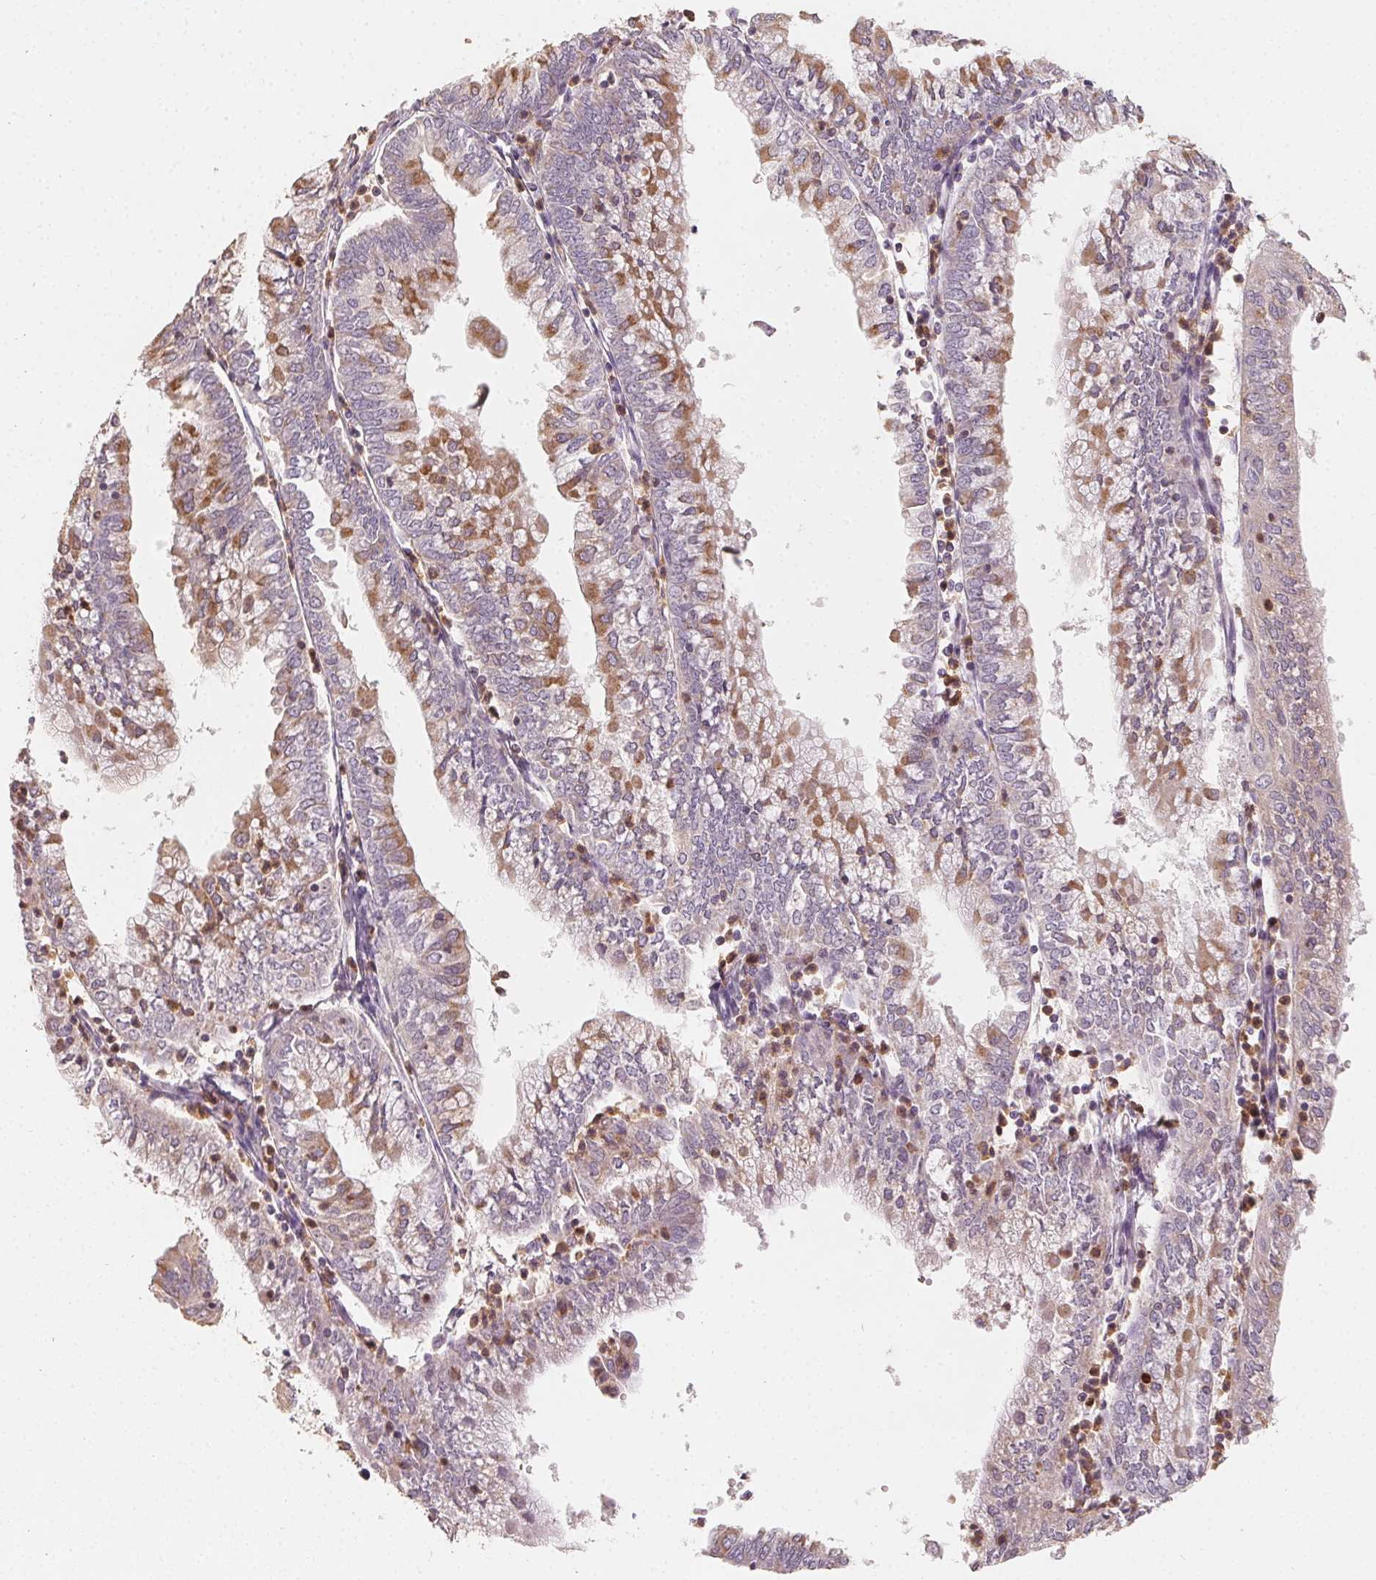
{"staining": {"intensity": "moderate", "quantity": "25%-75%", "location": "cytoplasmic/membranous"}, "tissue": "endometrial cancer", "cell_type": "Tumor cells", "image_type": "cancer", "snomed": [{"axis": "morphology", "description": "Adenocarcinoma, NOS"}, {"axis": "topography", "description": "Endometrium"}], "caption": "Brown immunohistochemical staining in human endometrial cancer (adenocarcinoma) demonstrates moderate cytoplasmic/membranous staining in approximately 25%-75% of tumor cells. Nuclei are stained in blue.", "gene": "AP1S1", "patient": {"sex": "female", "age": 55}}